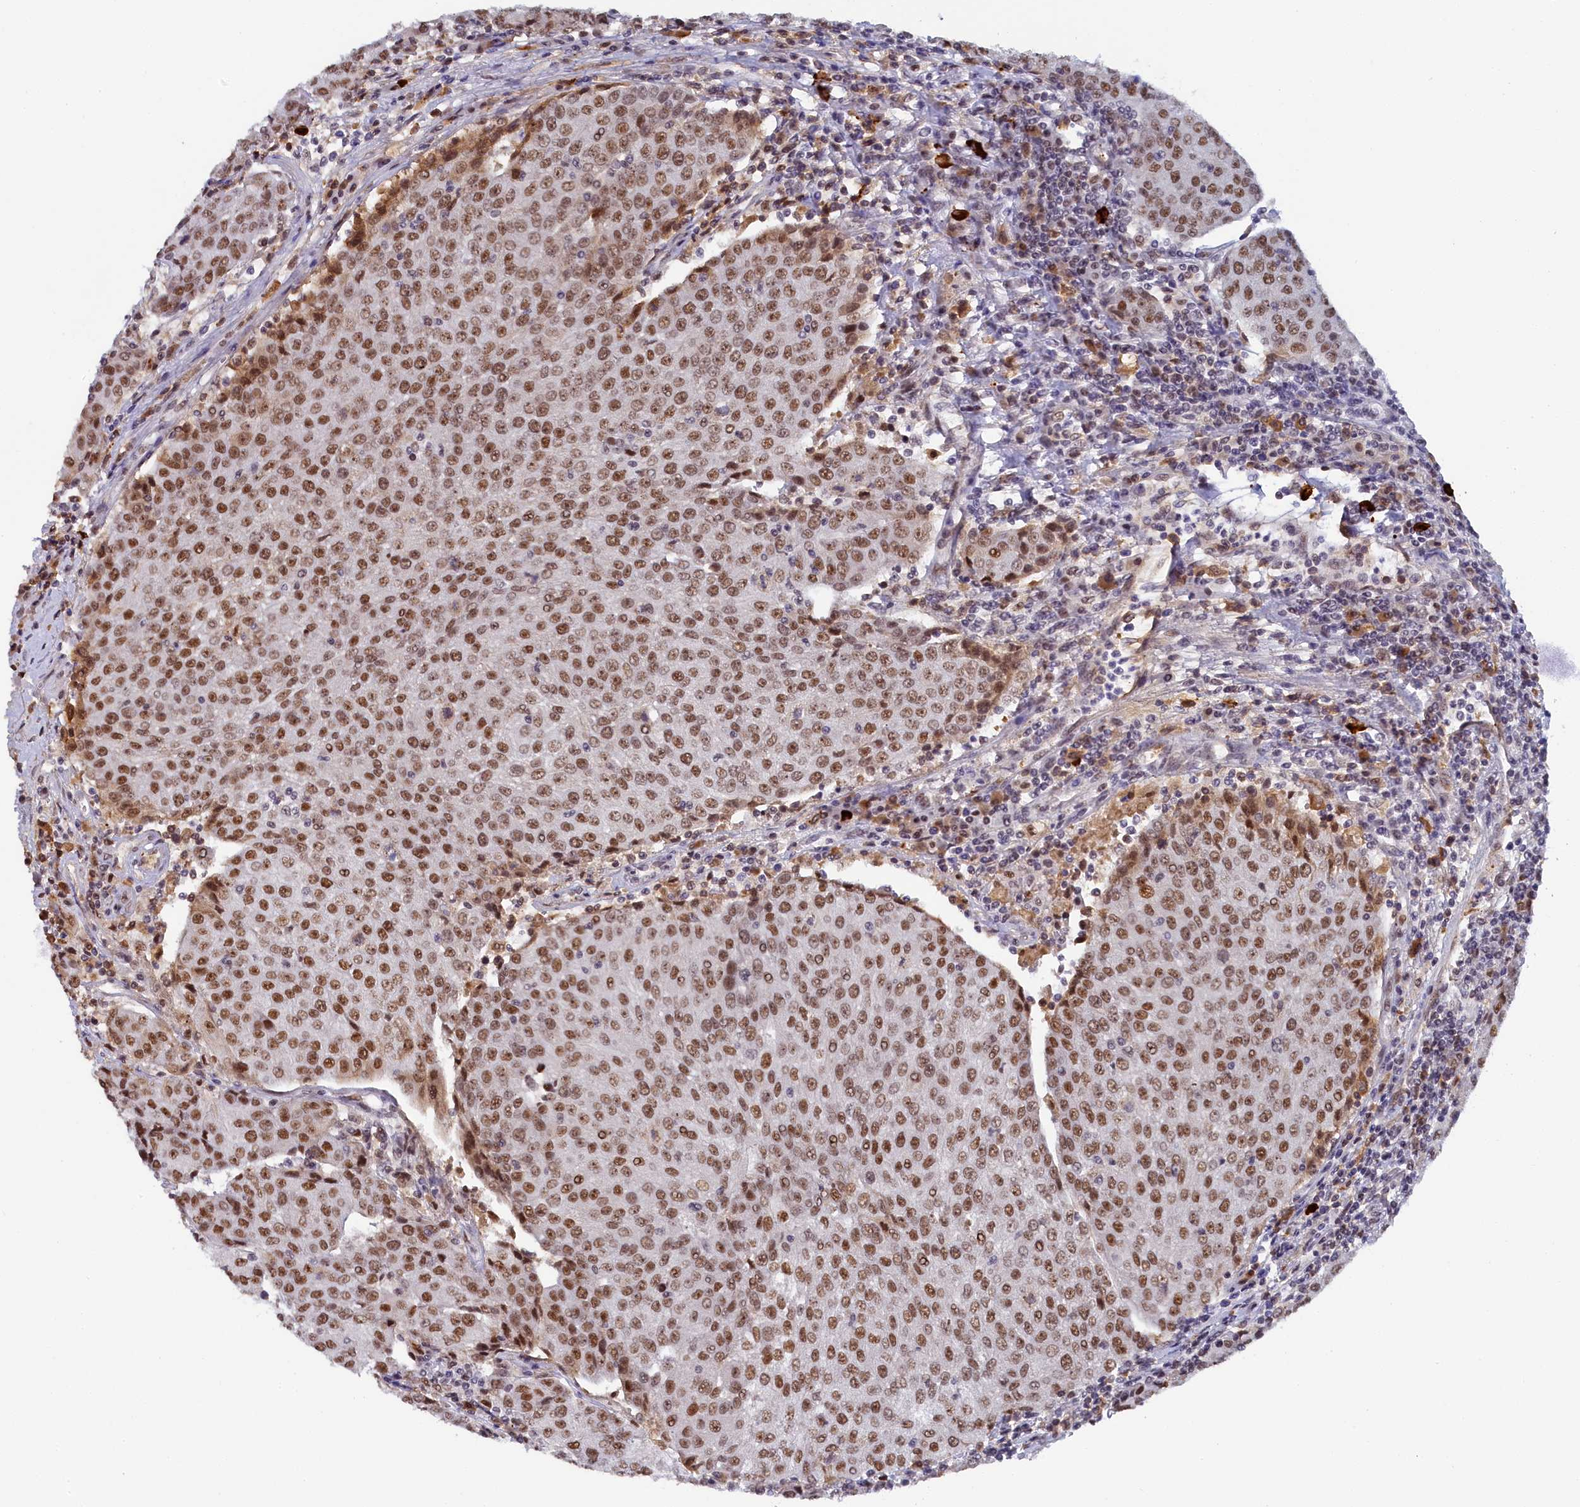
{"staining": {"intensity": "moderate", "quantity": ">75%", "location": "nuclear"}, "tissue": "urothelial cancer", "cell_type": "Tumor cells", "image_type": "cancer", "snomed": [{"axis": "morphology", "description": "Urothelial carcinoma, High grade"}, {"axis": "topography", "description": "Urinary bladder"}], "caption": "Protein expression analysis of urothelial cancer displays moderate nuclear staining in about >75% of tumor cells.", "gene": "INTS14", "patient": {"sex": "female", "age": 85}}